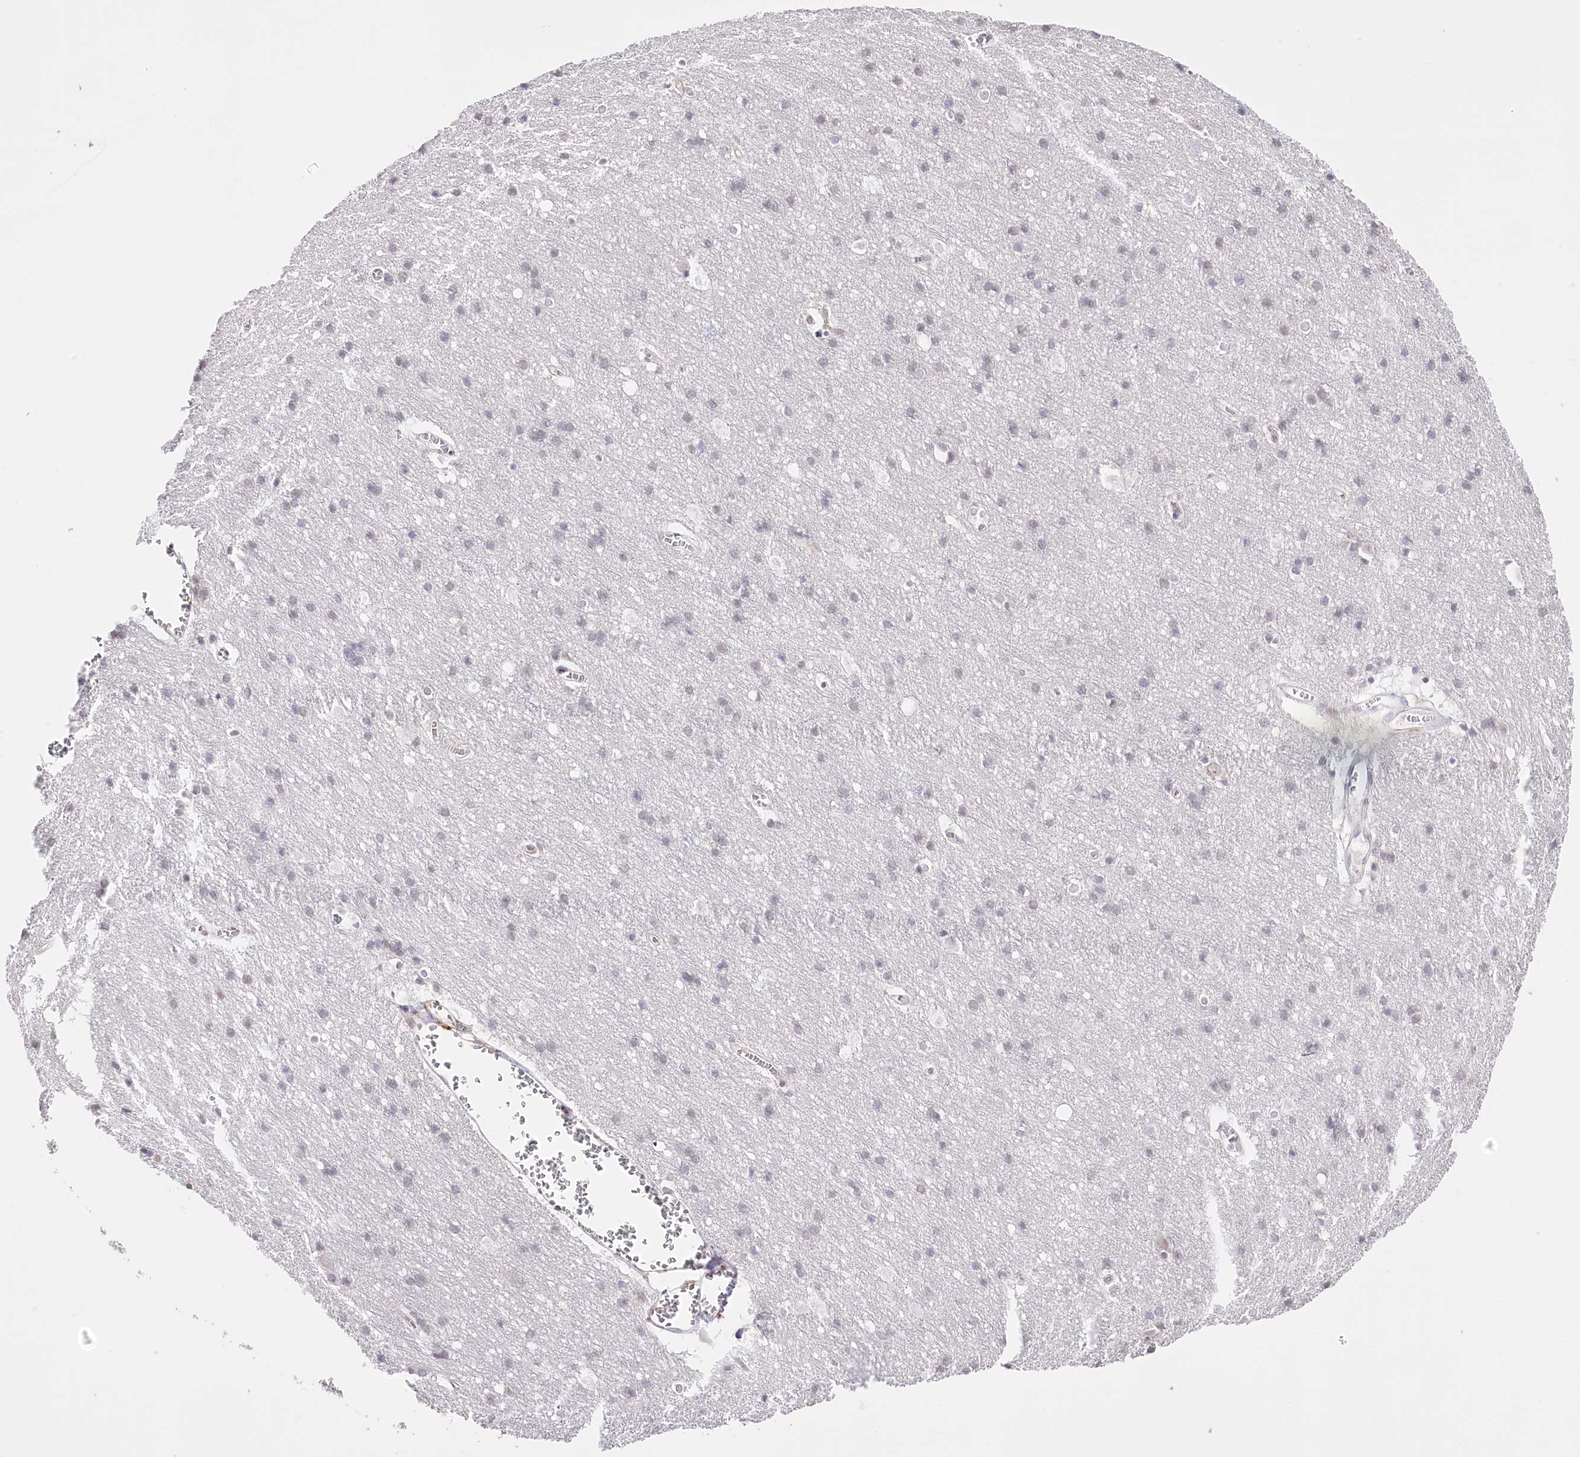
{"staining": {"intensity": "weak", "quantity": "25%-75%", "location": "cytoplasmic/membranous"}, "tissue": "cerebral cortex", "cell_type": "Endothelial cells", "image_type": "normal", "snomed": [{"axis": "morphology", "description": "Normal tissue, NOS"}, {"axis": "topography", "description": "Cerebral cortex"}], "caption": "Human cerebral cortex stained for a protein (brown) demonstrates weak cytoplasmic/membranous positive expression in approximately 25%-75% of endothelial cells.", "gene": "SLC39A10", "patient": {"sex": "male", "age": 54}}